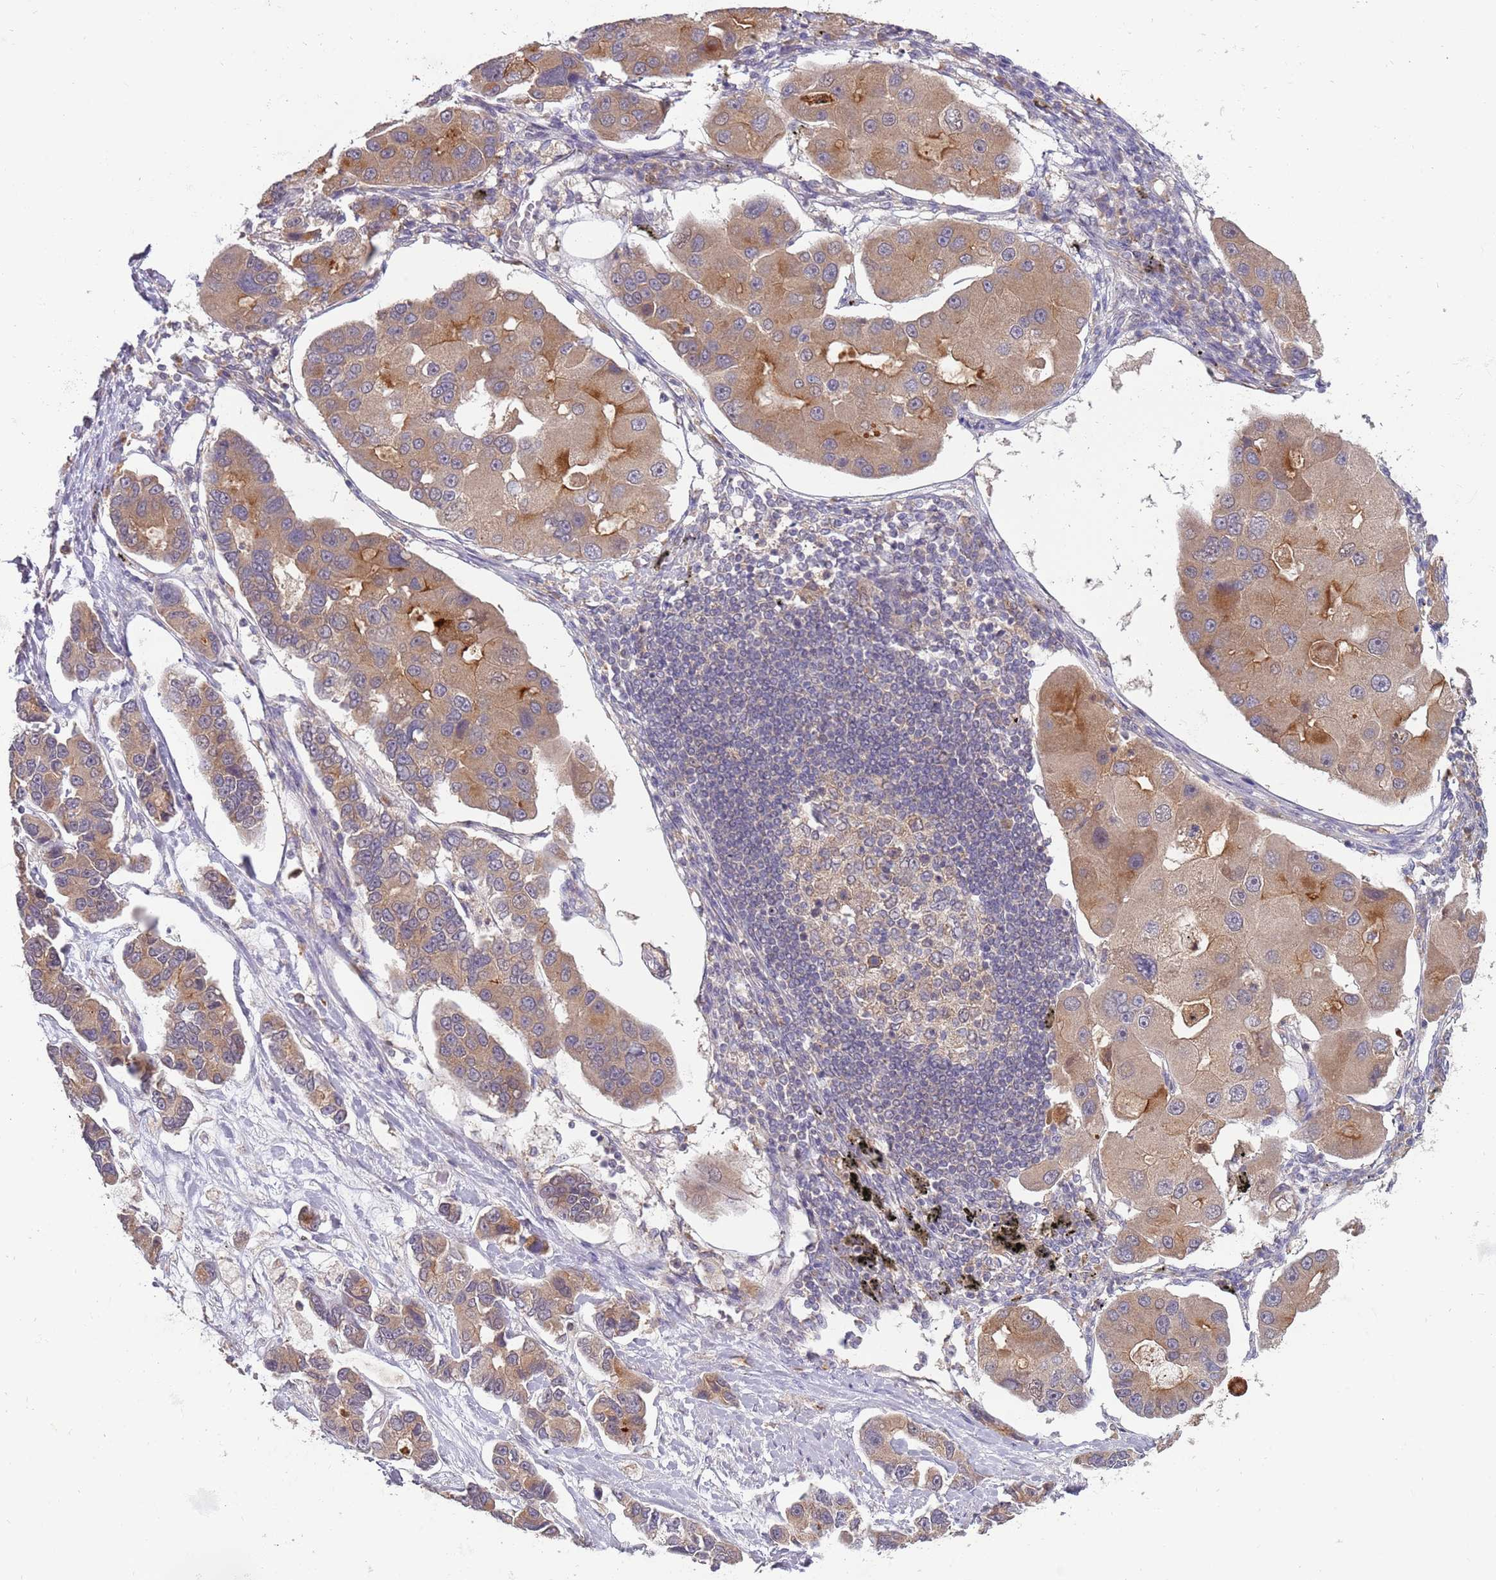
{"staining": {"intensity": "moderate", "quantity": ">75%", "location": "cytoplasmic/membranous"}, "tissue": "lung cancer", "cell_type": "Tumor cells", "image_type": "cancer", "snomed": [{"axis": "morphology", "description": "Adenocarcinoma, NOS"}, {"axis": "topography", "description": "Lung"}], "caption": "Lung adenocarcinoma stained with immunohistochemistry (IHC) demonstrates moderate cytoplasmic/membranous staining in approximately >75% of tumor cells.", "gene": "USP32", "patient": {"sex": "female", "age": 54}}